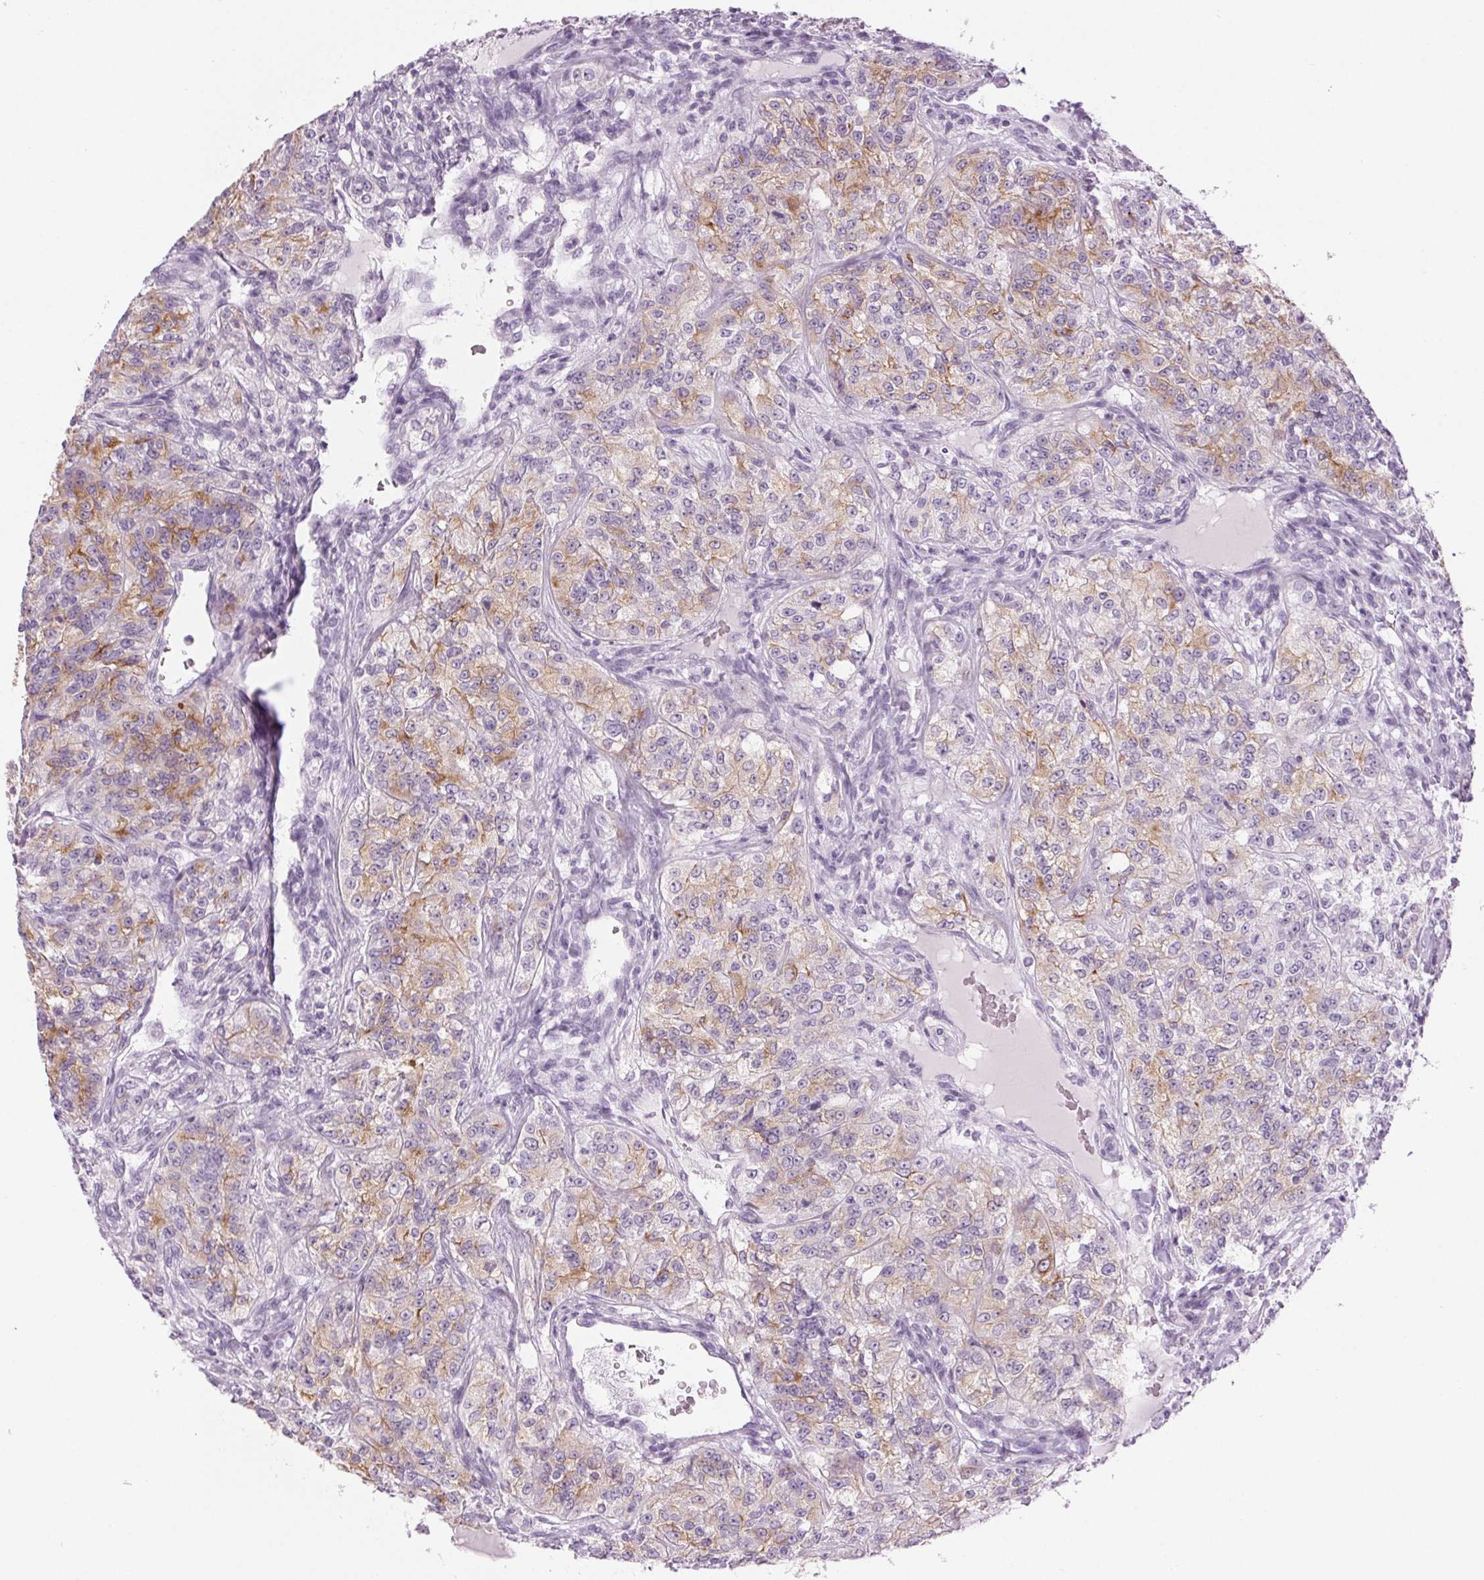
{"staining": {"intensity": "weak", "quantity": "25%-75%", "location": "cytoplasmic/membranous"}, "tissue": "renal cancer", "cell_type": "Tumor cells", "image_type": "cancer", "snomed": [{"axis": "morphology", "description": "Adenocarcinoma, NOS"}, {"axis": "topography", "description": "Kidney"}], "caption": "Adenocarcinoma (renal) stained with IHC demonstrates weak cytoplasmic/membranous positivity in about 25%-75% of tumor cells. Using DAB (3,3'-diaminobenzidine) (brown) and hematoxylin (blue) stains, captured at high magnification using brightfield microscopy.", "gene": "LRP2", "patient": {"sex": "female", "age": 63}}